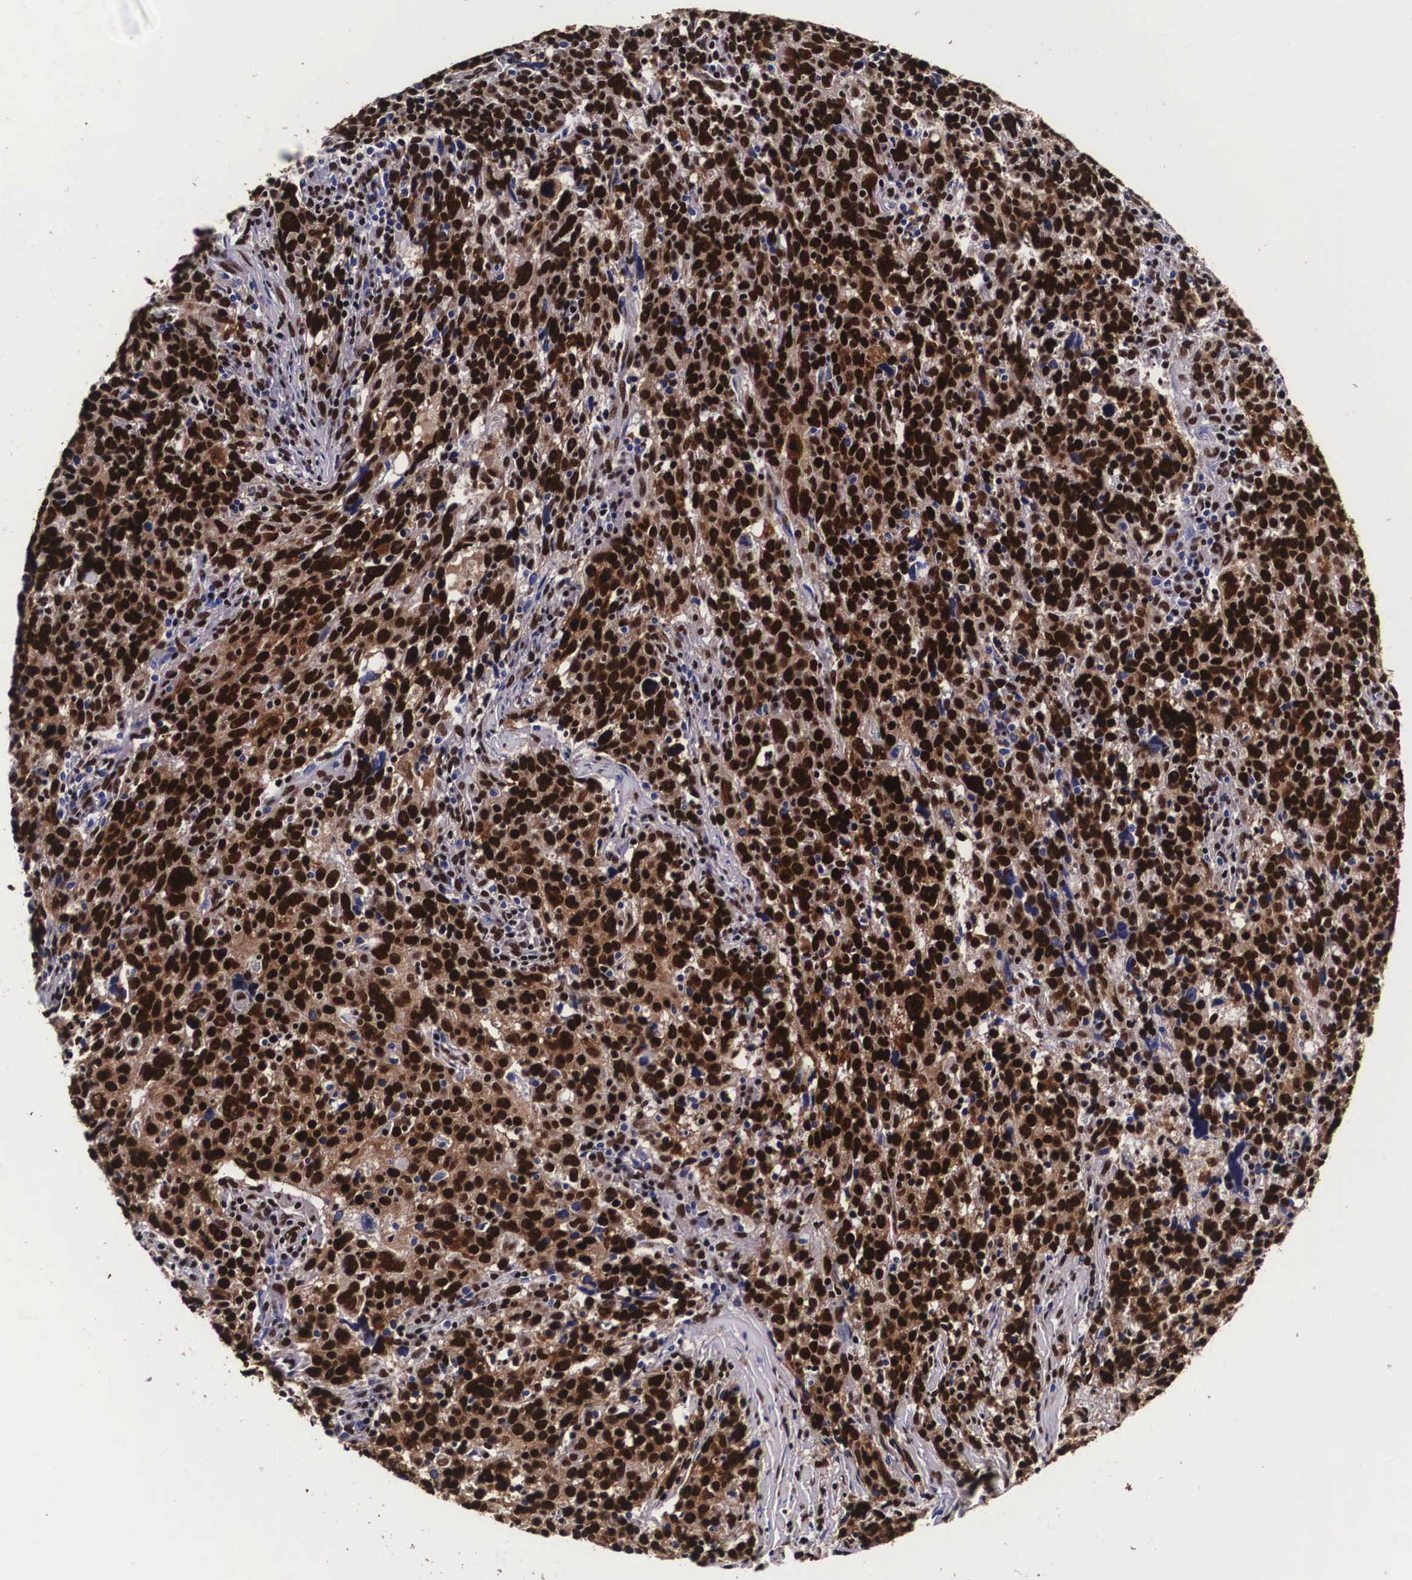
{"staining": {"intensity": "strong", "quantity": ">75%", "location": "cytoplasmic/membranous,nuclear"}, "tissue": "cervical cancer", "cell_type": "Tumor cells", "image_type": "cancer", "snomed": [{"axis": "morphology", "description": "Squamous cell carcinoma, NOS"}, {"axis": "topography", "description": "Cervix"}], "caption": "Tumor cells display high levels of strong cytoplasmic/membranous and nuclear positivity in about >75% of cells in human cervical cancer (squamous cell carcinoma).", "gene": "PABPN1", "patient": {"sex": "female", "age": 41}}